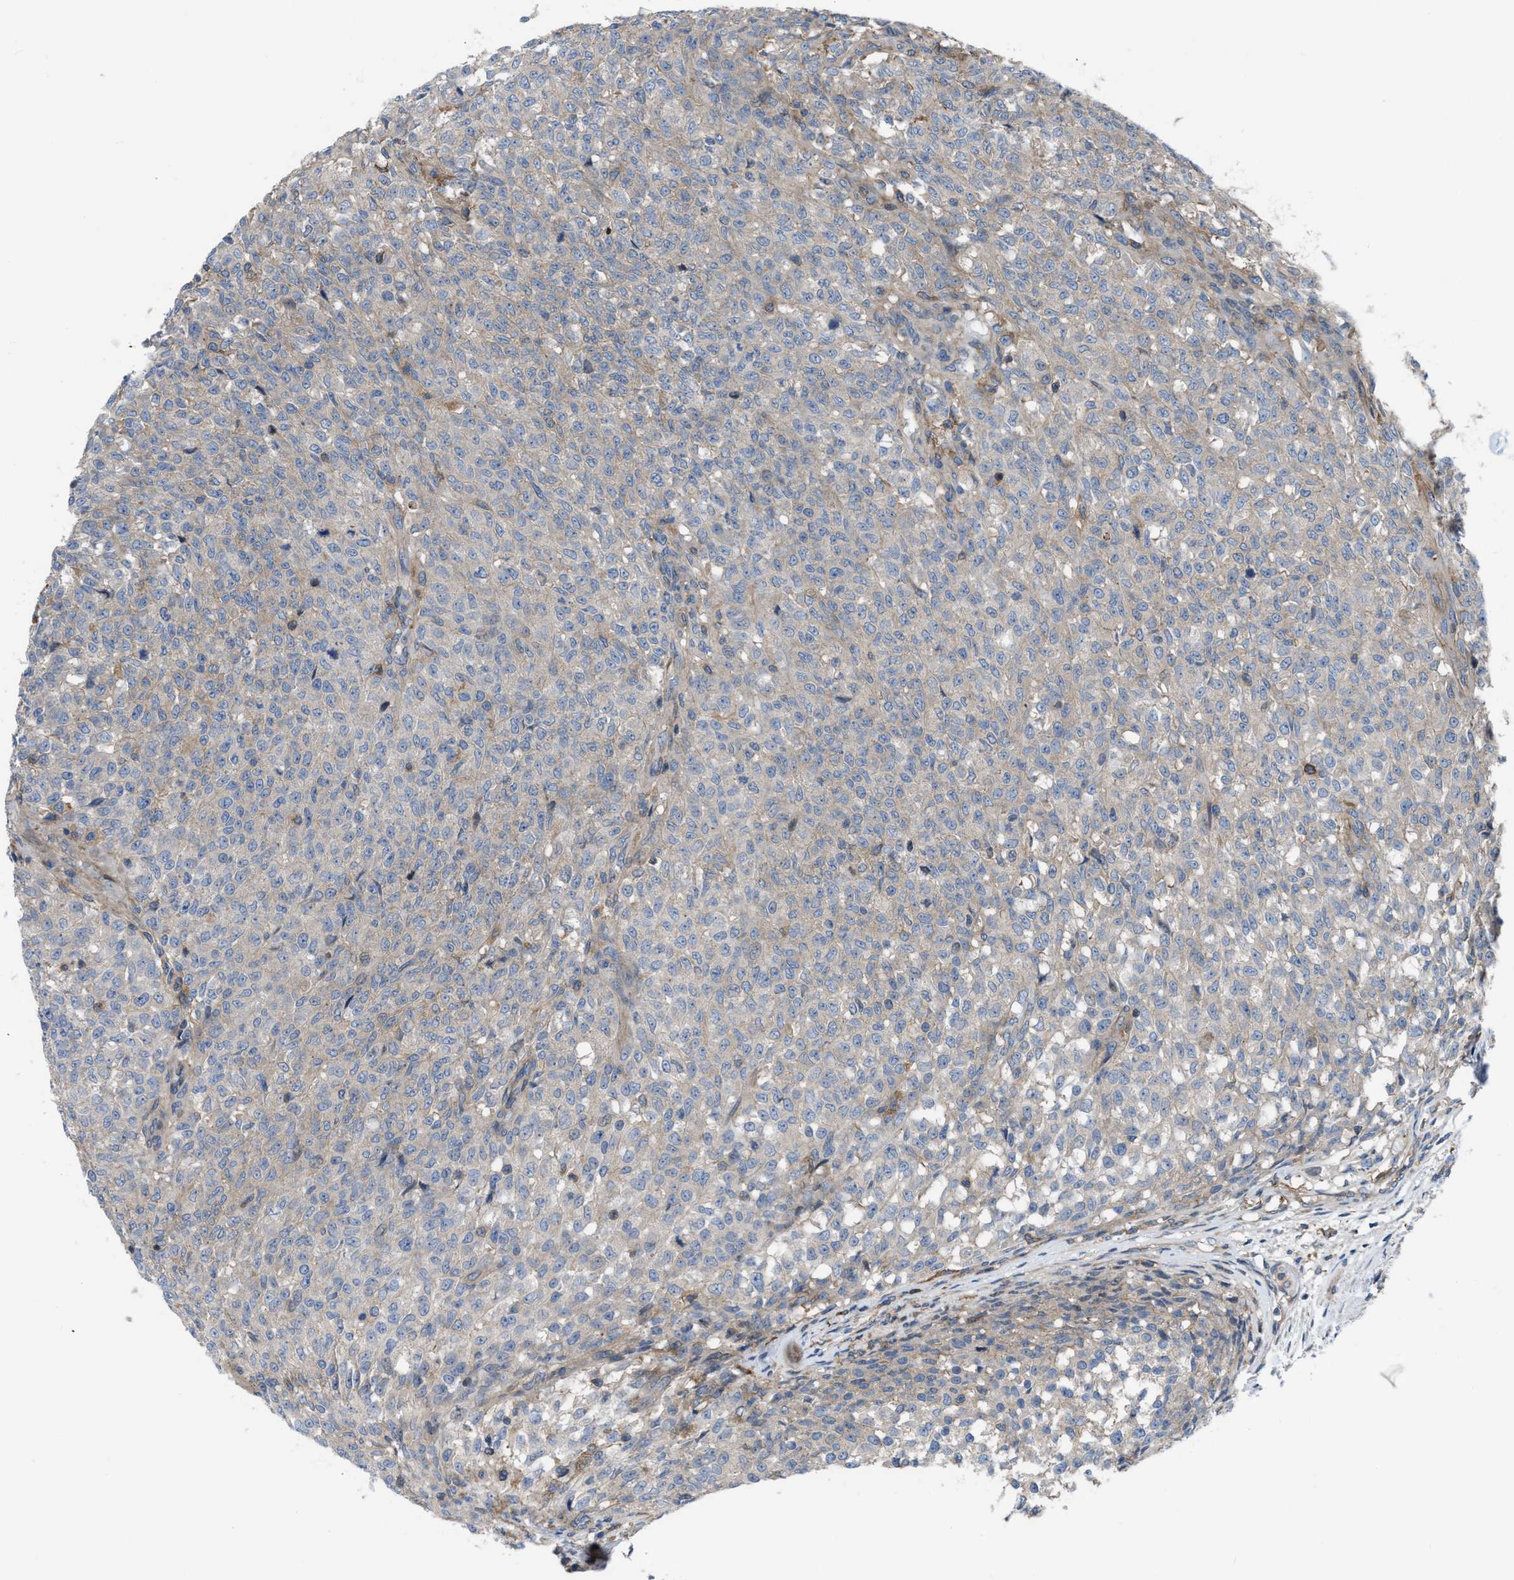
{"staining": {"intensity": "weak", "quantity": "<25%", "location": "cytoplasmic/membranous"}, "tissue": "testis cancer", "cell_type": "Tumor cells", "image_type": "cancer", "snomed": [{"axis": "morphology", "description": "Seminoma, NOS"}, {"axis": "topography", "description": "Testis"}], "caption": "The immunohistochemistry histopathology image has no significant positivity in tumor cells of testis cancer tissue. (DAB (3,3'-diaminobenzidine) IHC with hematoxylin counter stain).", "gene": "MYO18A", "patient": {"sex": "male", "age": 59}}